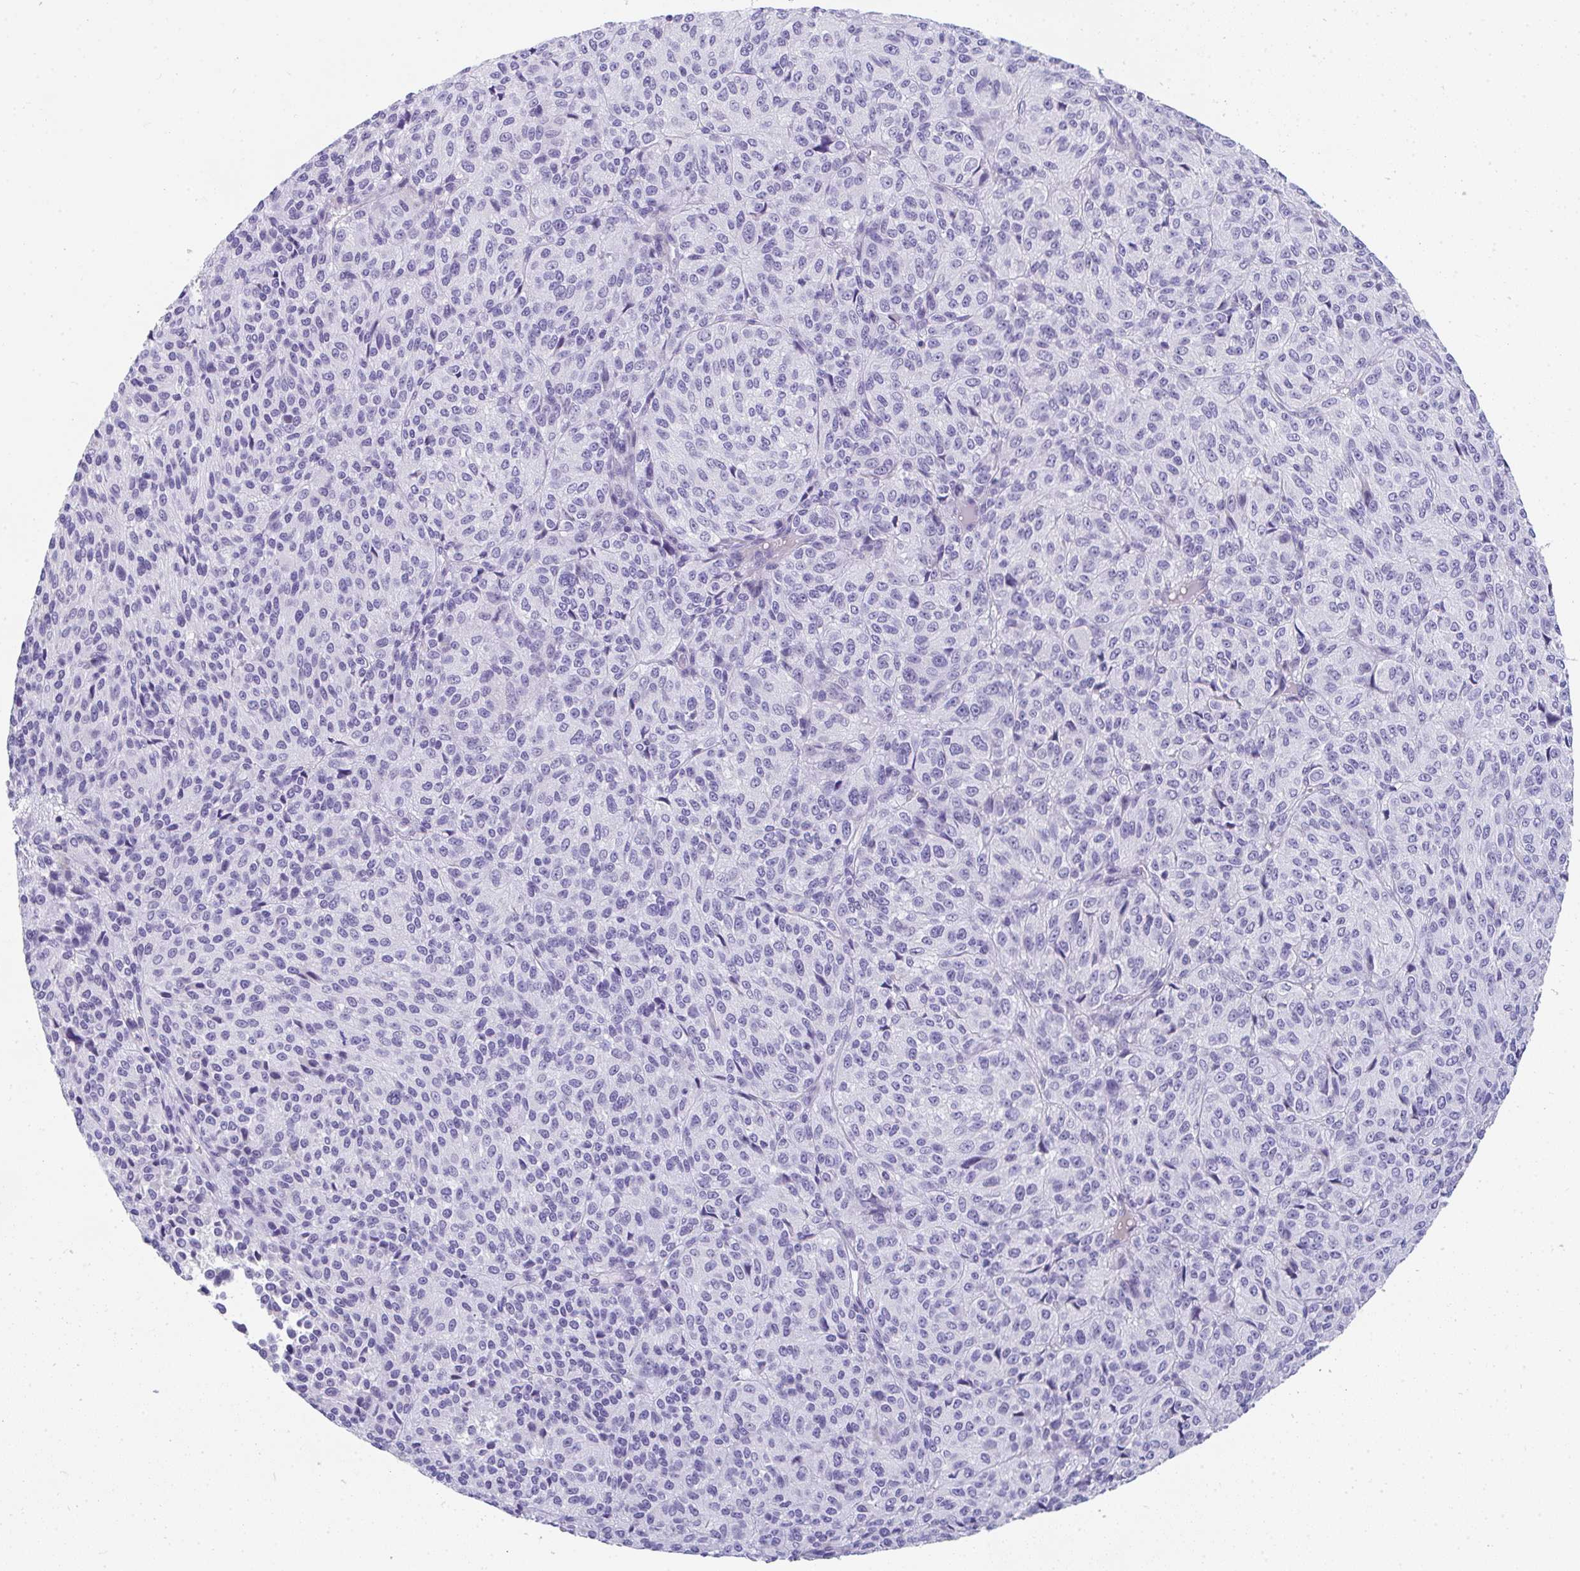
{"staining": {"intensity": "negative", "quantity": "none", "location": "none"}, "tissue": "melanoma", "cell_type": "Tumor cells", "image_type": "cancer", "snomed": [{"axis": "morphology", "description": "Malignant melanoma, Metastatic site"}, {"axis": "topography", "description": "Brain"}], "caption": "Human malignant melanoma (metastatic site) stained for a protein using immunohistochemistry shows no expression in tumor cells.", "gene": "TTC30B", "patient": {"sex": "female", "age": 56}}